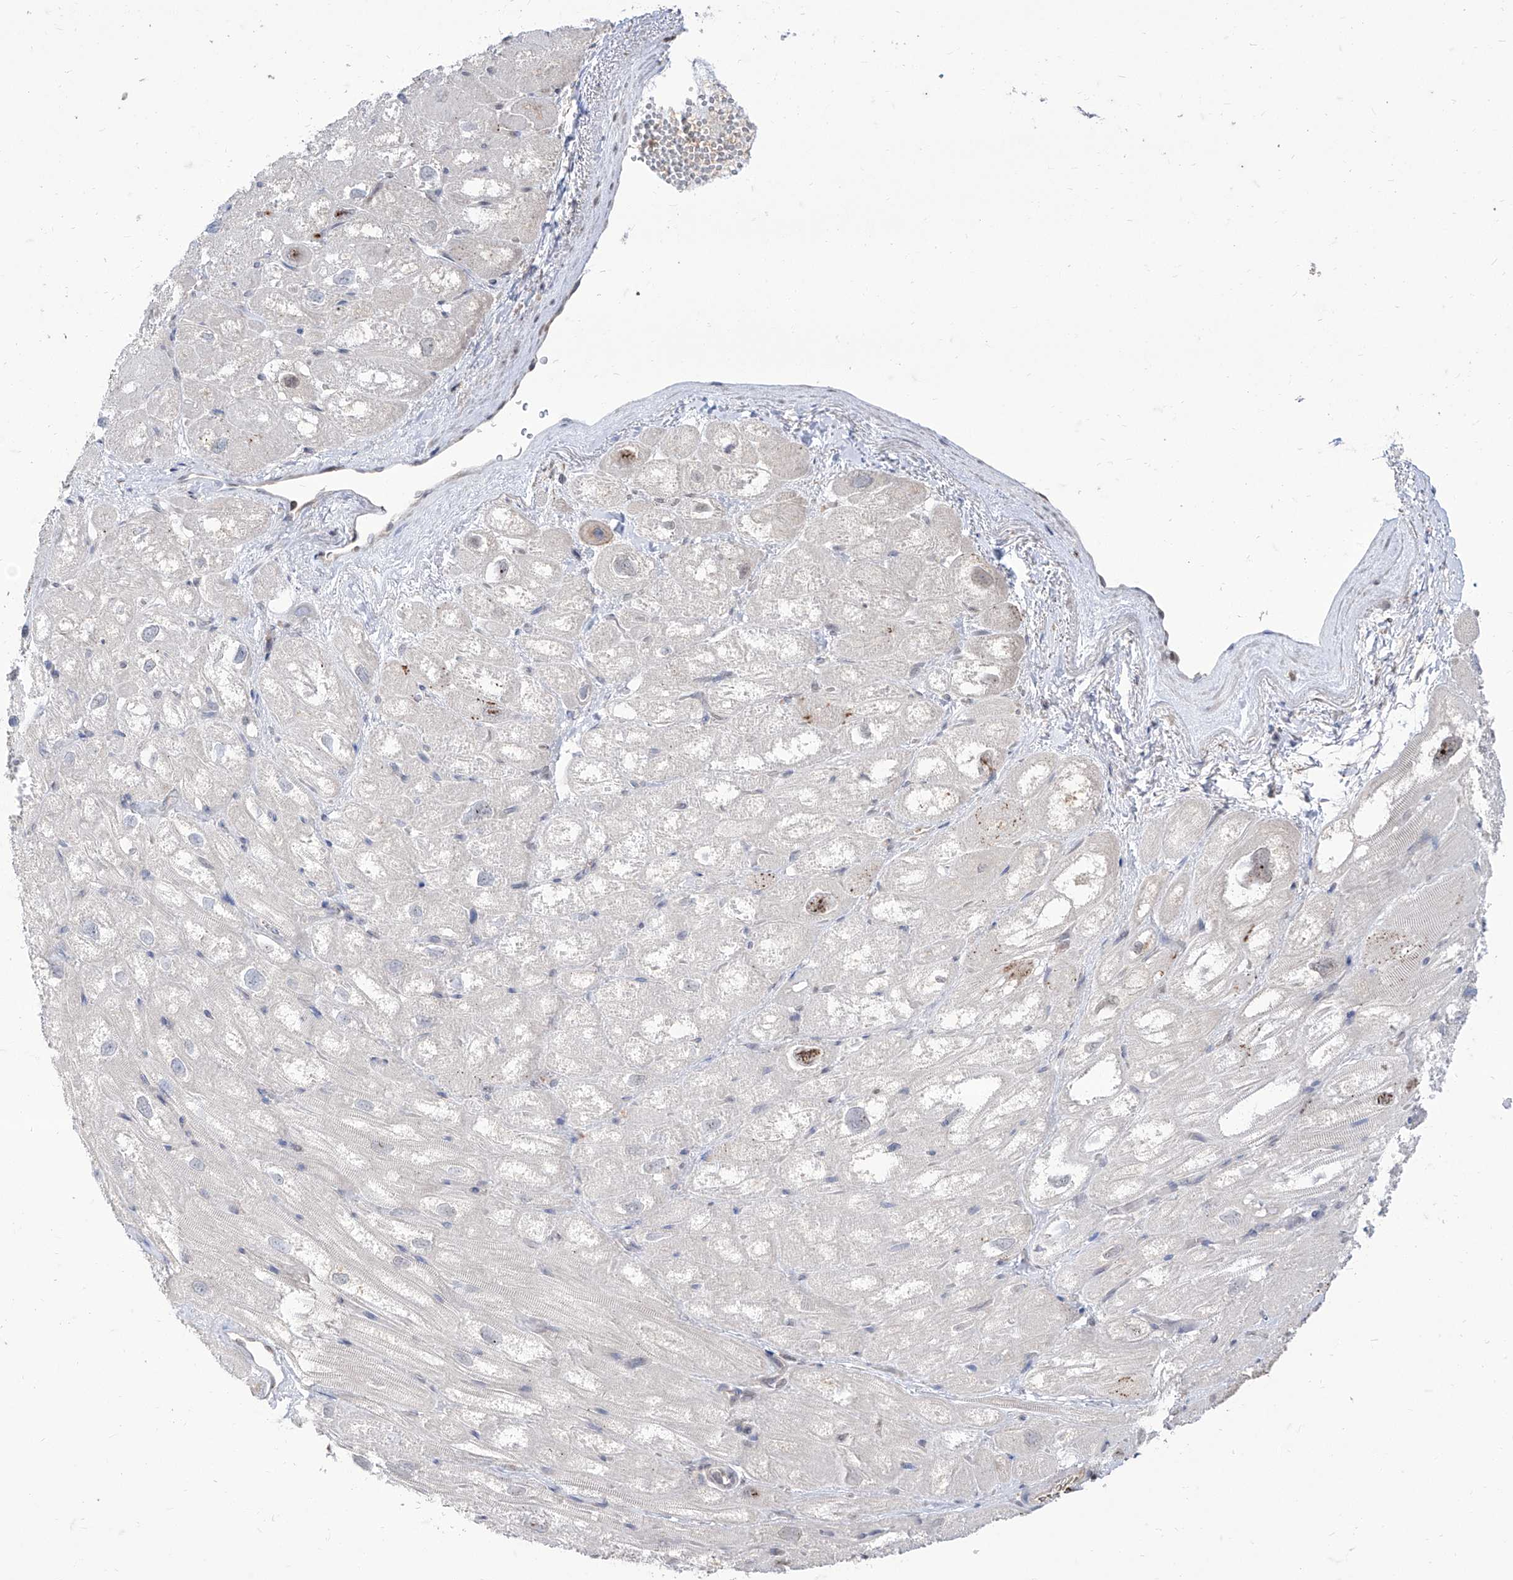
{"staining": {"intensity": "negative", "quantity": "none", "location": "none"}, "tissue": "heart muscle", "cell_type": "Cardiomyocytes", "image_type": "normal", "snomed": [{"axis": "morphology", "description": "Normal tissue, NOS"}, {"axis": "topography", "description": "Heart"}], "caption": "DAB immunohistochemical staining of unremarkable heart muscle displays no significant positivity in cardiomyocytes. The staining was performed using DAB to visualize the protein expression in brown, while the nuclei were stained in blue with hematoxylin (Magnification: 20x).", "gene": "BROX", "patient": {"sex": "male", "age": 50}}